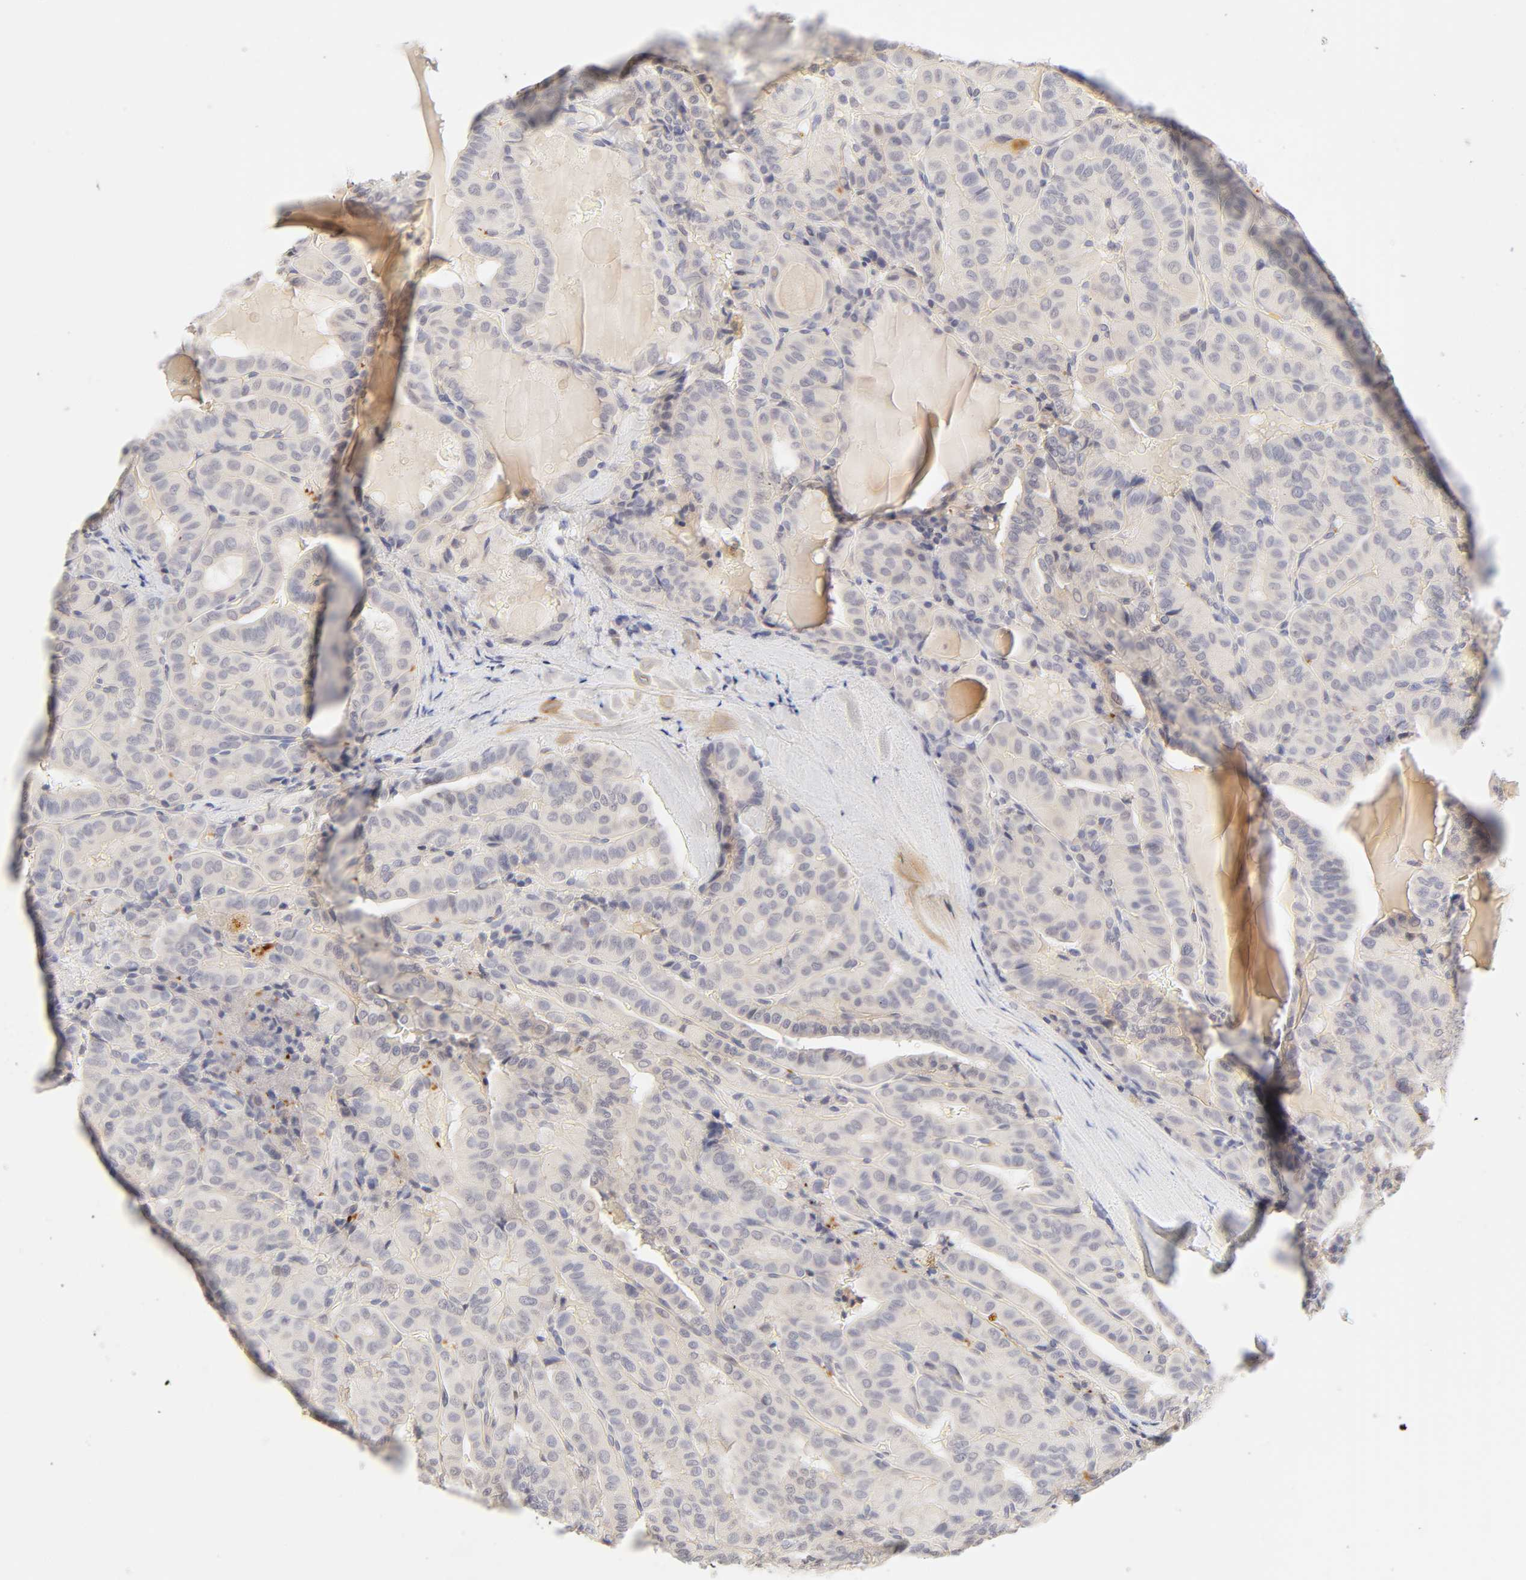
{"staining": {"intensity": "weak", "quantity": "25%-75%", "location": "cytoplasmic/membranous"}, "tissue": "thyroid cancer", "cell_type": "Tumor cells", "image_type": "cancer", "snomed": [{"axis": "morphology", "description": "Papillary adenocarcinoma, NOS"}, {"axis": "topography", "description": "Thyroid gland"}], "caption": "Thyroid cancer (papillary adenocarcinoma) stained with IHC displays weak cytoplasmic/membranous positivity in about 25%-75% of tumor cells. Ihc stains the protein of interest in brown and the nuclei are stained blue.", "gene": "CYP4B1", "patient": {"sex": "male", "age": 77}}